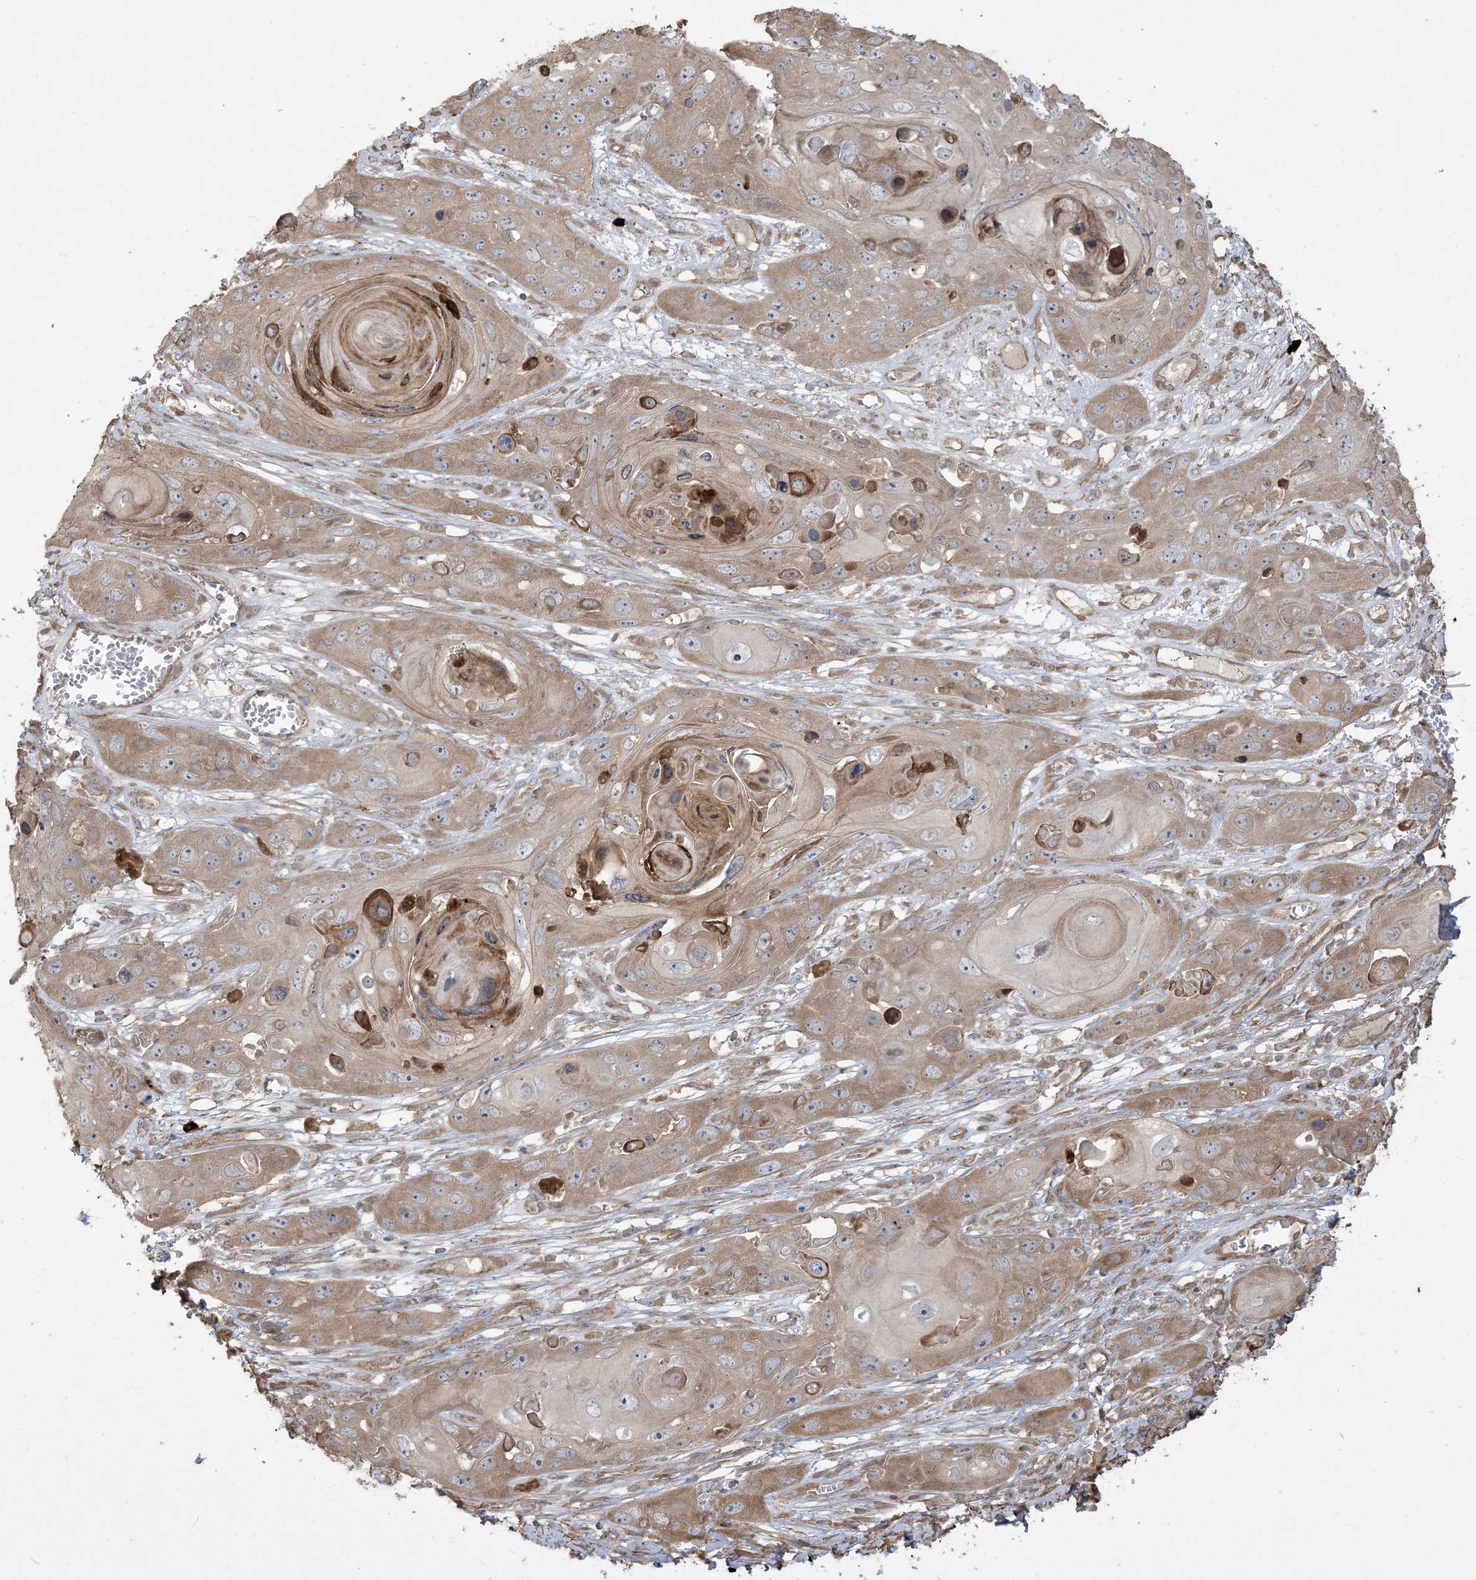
{"staining": {"intensity": "weak", "quantity": ">75%", "location": "cytoplasmic/membranous"}, "tissue": "skin cancer", "cell_type": "Tumor cells", "image_type": "cancer", "snomed": [{"axis": "morphology", "description": "Squamous cell carcinoma, NOS"}, {"axis": "topography", "description": "Skin"}], "caption": "High-magnification brightfield microscopy of skin cancer (squamous cell carcinoma) stained with DAB (3,3'-diaminobenzidine) (brown) and counterstained with hematoxylin (blue). tumor cells exhibit weak cytoplasmic/membranous positivity is seen in approximately>75% of cells. (DAB (3,3'-diaminobenzidine) IHC with brightfield microscopy, high magnification).", "gene": "KLHL18", "patient": {"sex": "male", "age": 55}}